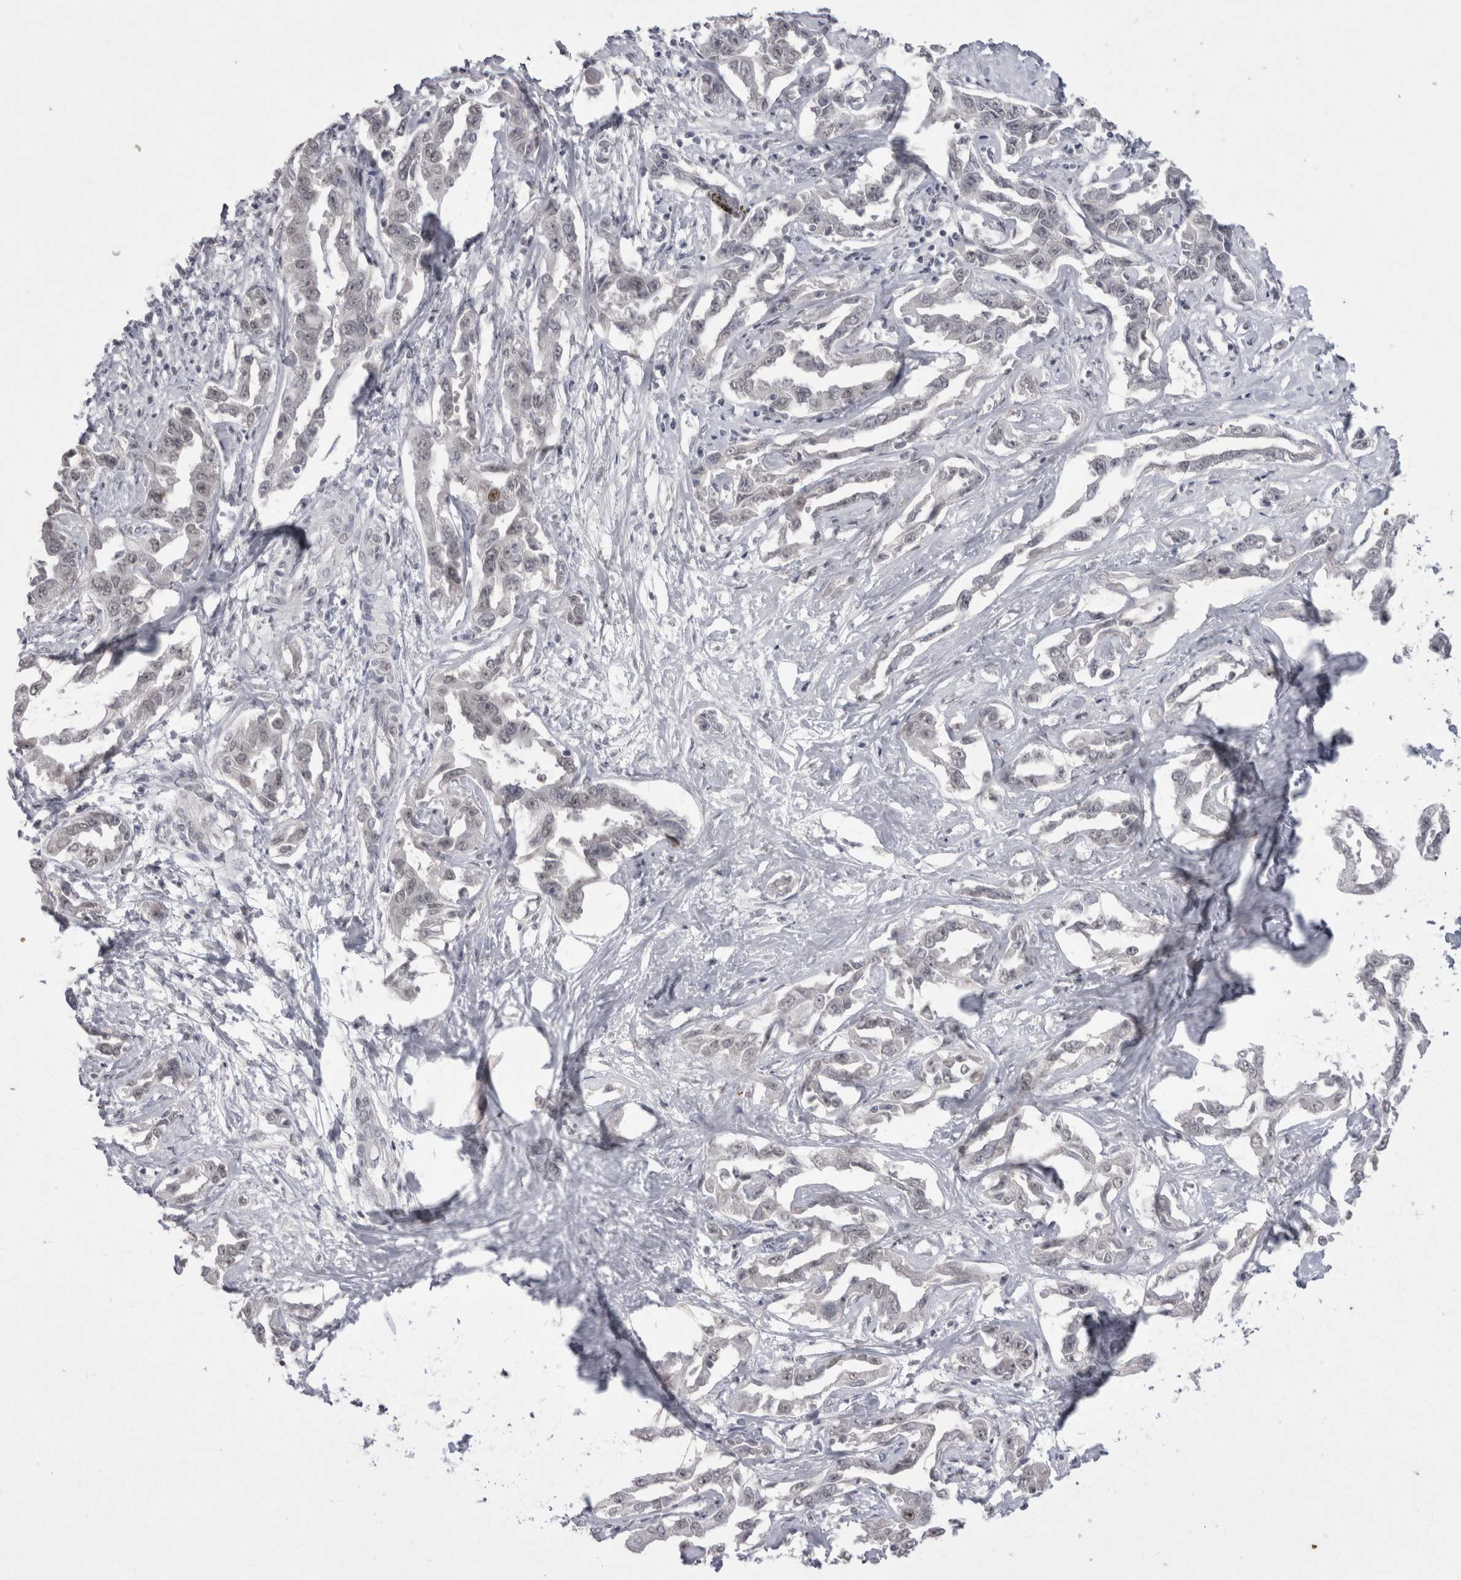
{"staining": {"intensity": "weak", "quantity": ">75%", "location": "nuclear"}, "tissue": "liver cancer", "cell_type": "Tumor cells", "image_type": "cancer", "snomed": [{"axis": "morphology", "description": "Cholangiocarcinoma"}, {"axis": "topography", "description": "Liver"}], "caption": "A brown stain labels weak nuclear positivity of a protein in human liver cholangiocarcinoma tumor cells.", "gene": "DDX4", "patient": {"sex": "male", "age": 59}}